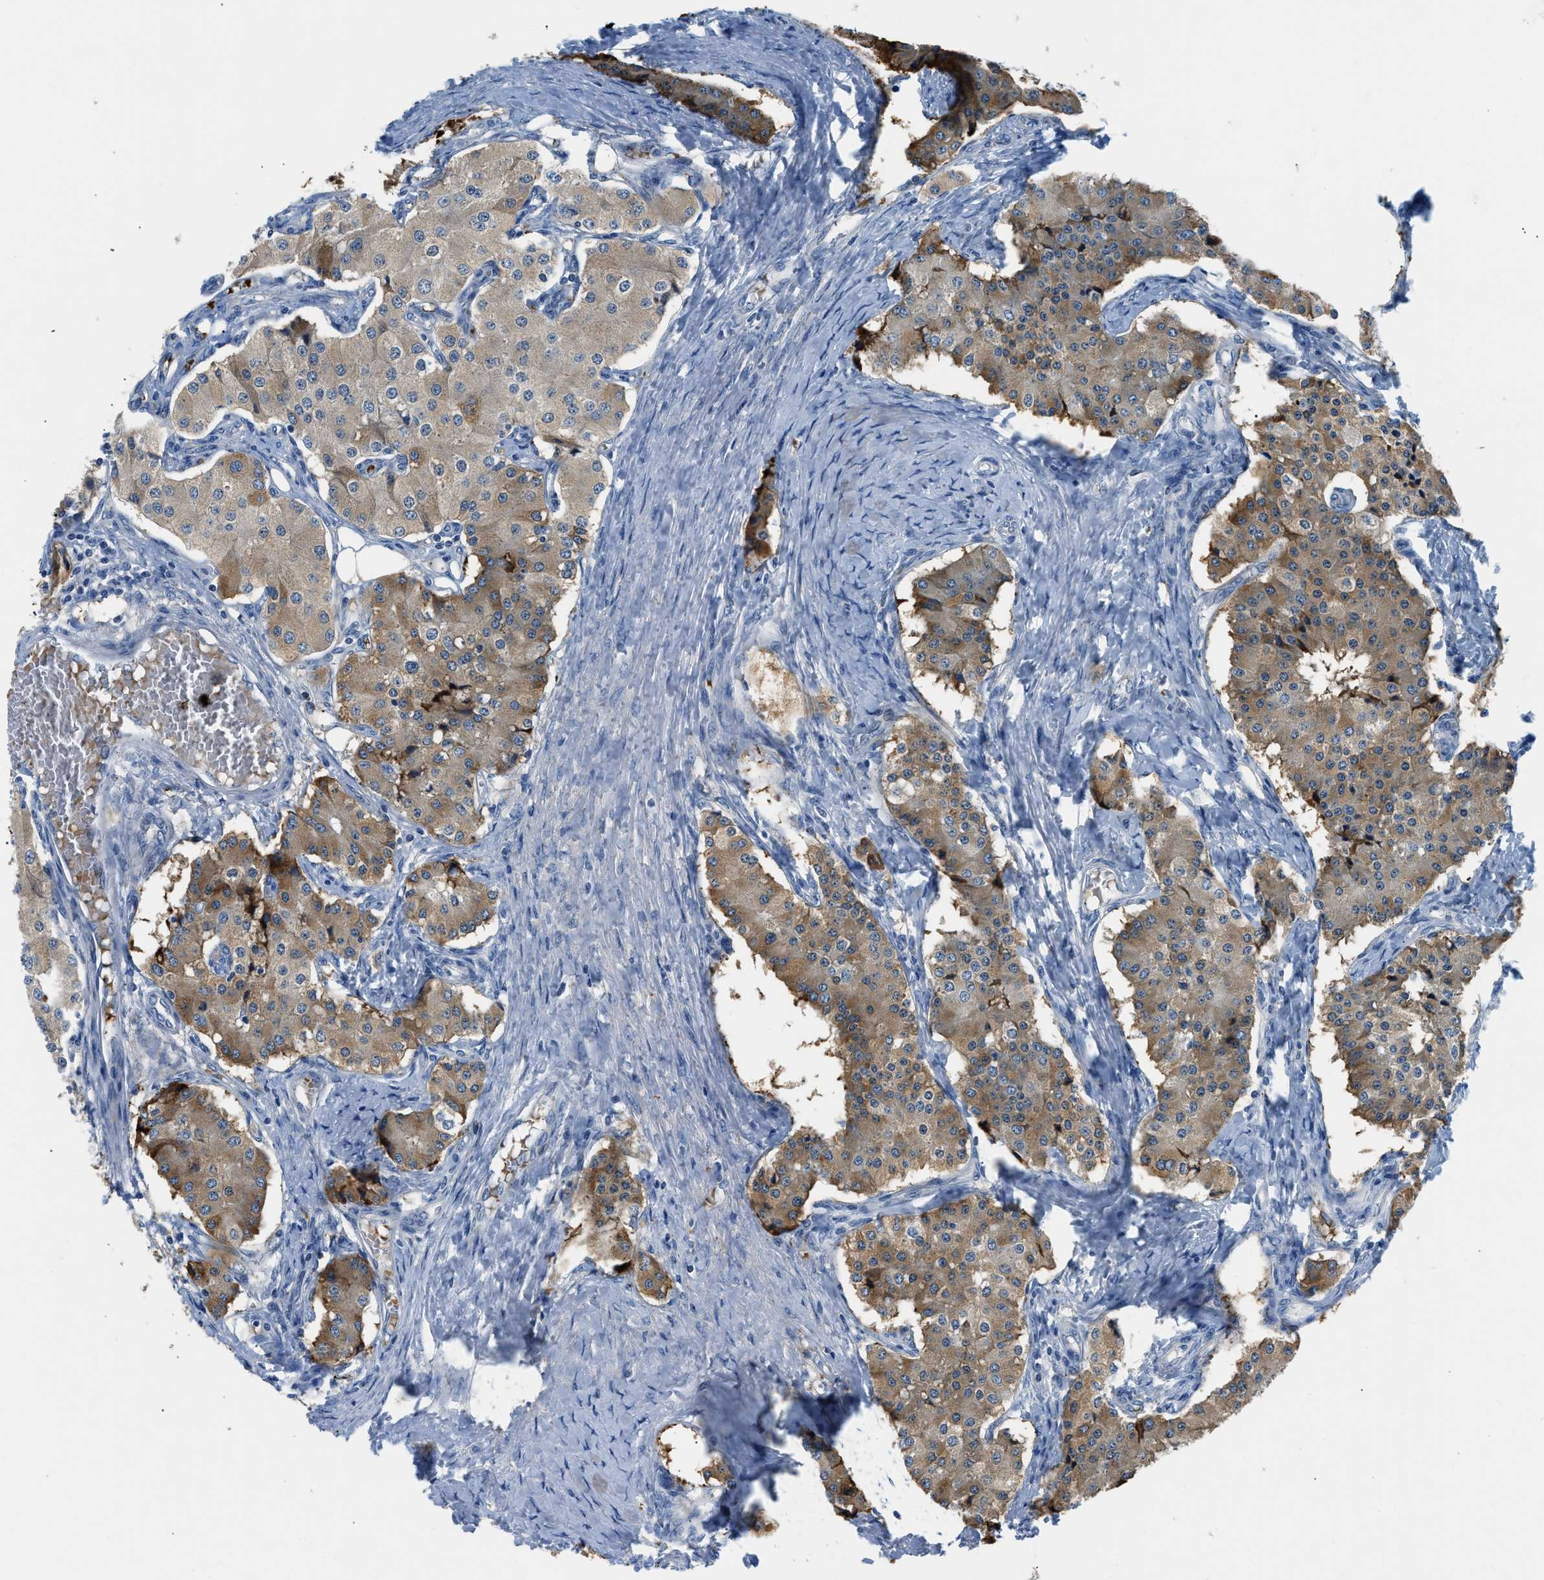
{"staining": {"intensity": "moderate", "quantity": ">75%", "location": "cytoplasmic/membranous"}, "tissue": "carcinoid", "cell_type": "Tumor cells", "image_type": "cancer", "snomed": [{"axis": "morphology", "description": "Carcinoid, malignant, NOS"}, {"axis": "topography", "description": "Colon"}], "caption": "Immunohistochemical staining of human carcinoid demonstrates moderate cytoplasmic/membranous protein staining in approximately >75% of tumor cells. (DAB = brown stain, brightfield microscopy at high magnification).", "gene": "ADGRE3", "patient": {"sex": "female", "age": 52}}